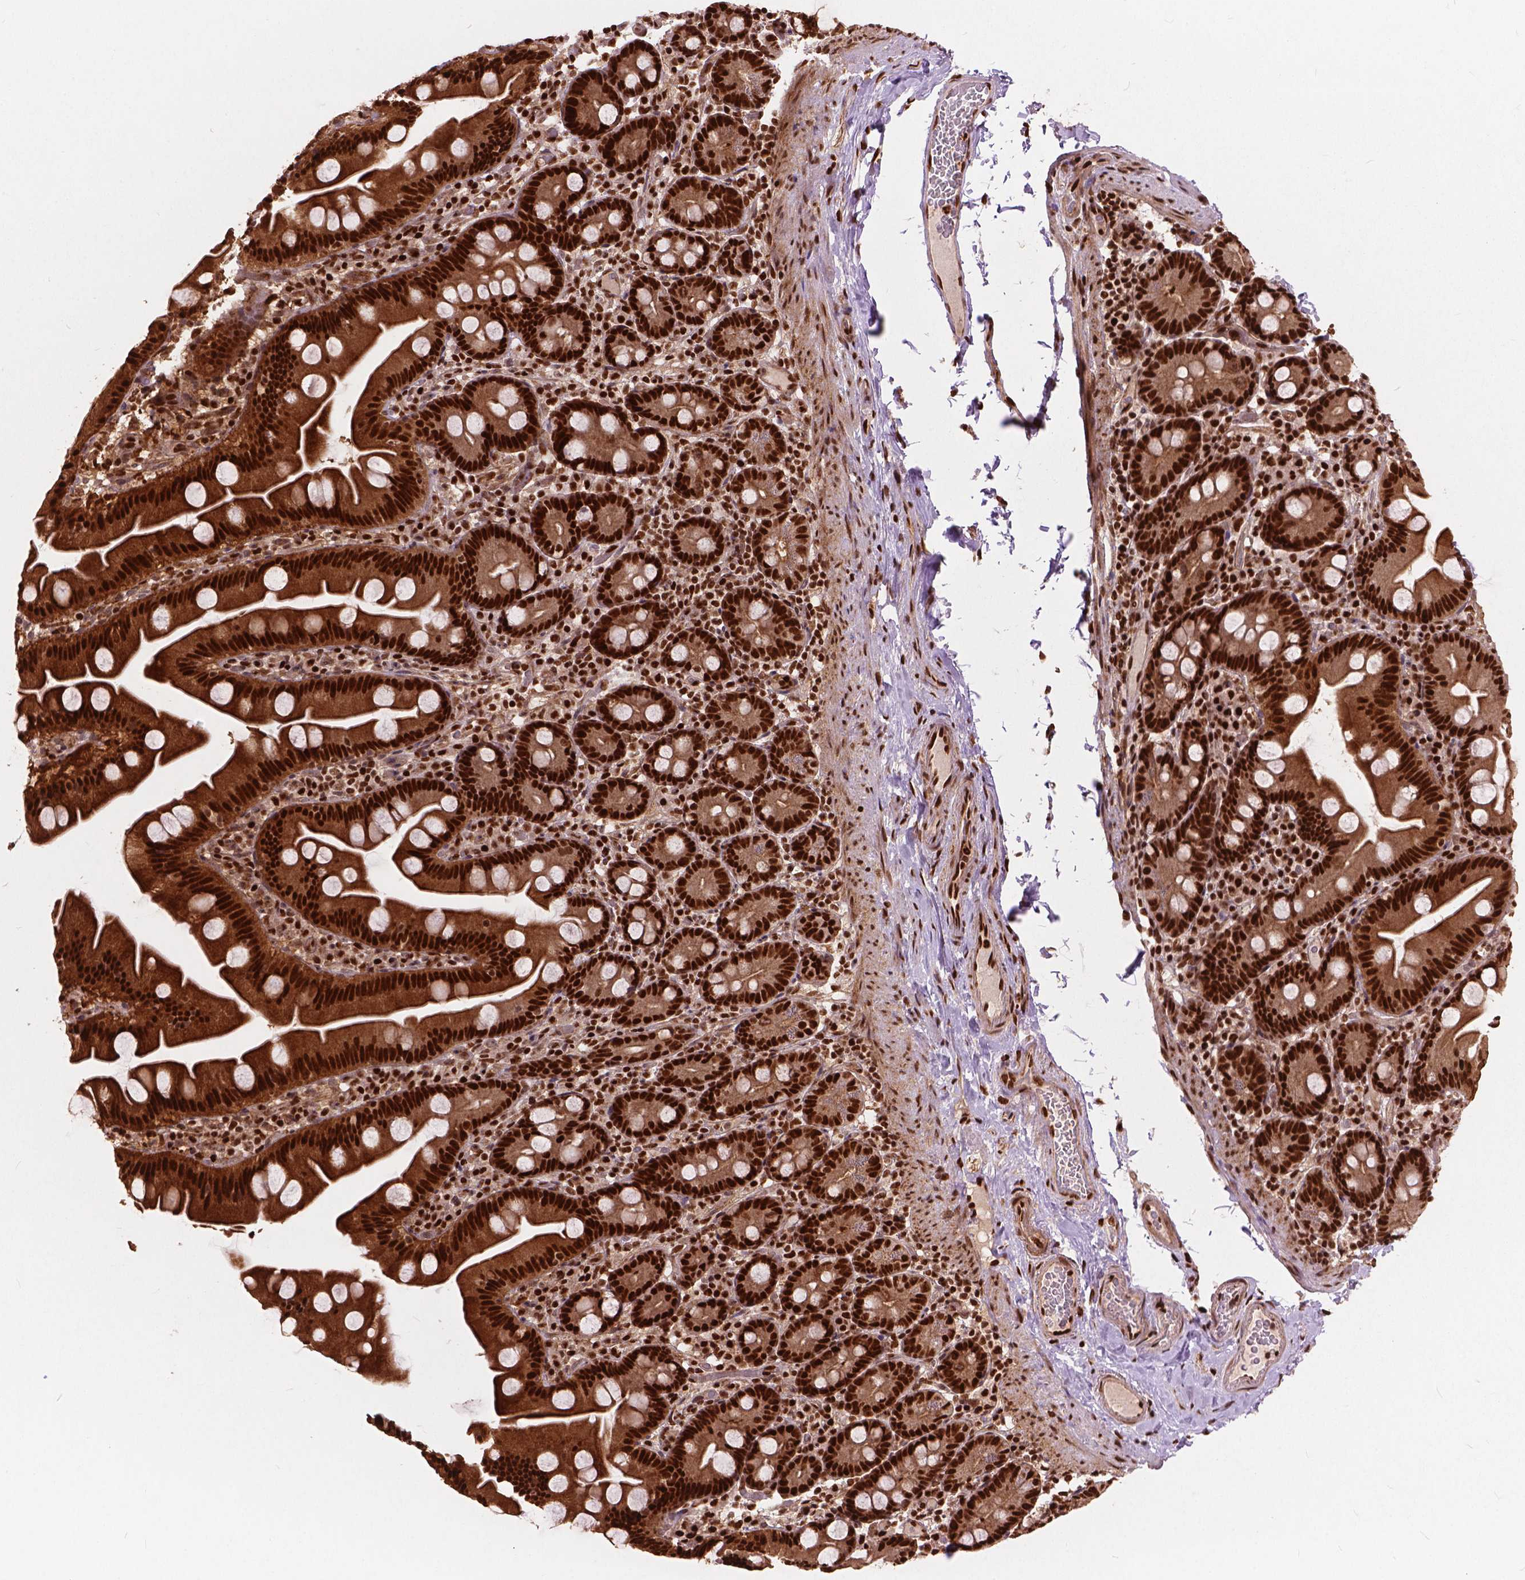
{"staining": {"intensity": "strong", "quantity": ">75%", "location": "cytoplasmic/membranous,nuclear"}, "tissue": "small intestine", "cell_type": "Glandular cells", "image_type": "normal", "snomed": [{"axis": "morphology", "description": "Normal tissue, NOS"}, {"axis": "topography", "description": "Small intestine"}], "caption": "A high amount of strong cytoplasmic/membranous,nuclear staining is seen in approximately >75% of glandular cells in normal small intestine. Immunohistochemistry stains the protein of interest in brown and the nuclei are stained blue.", "gene": "ANP32A", "patient": {"sex": "female", "age": 68}}